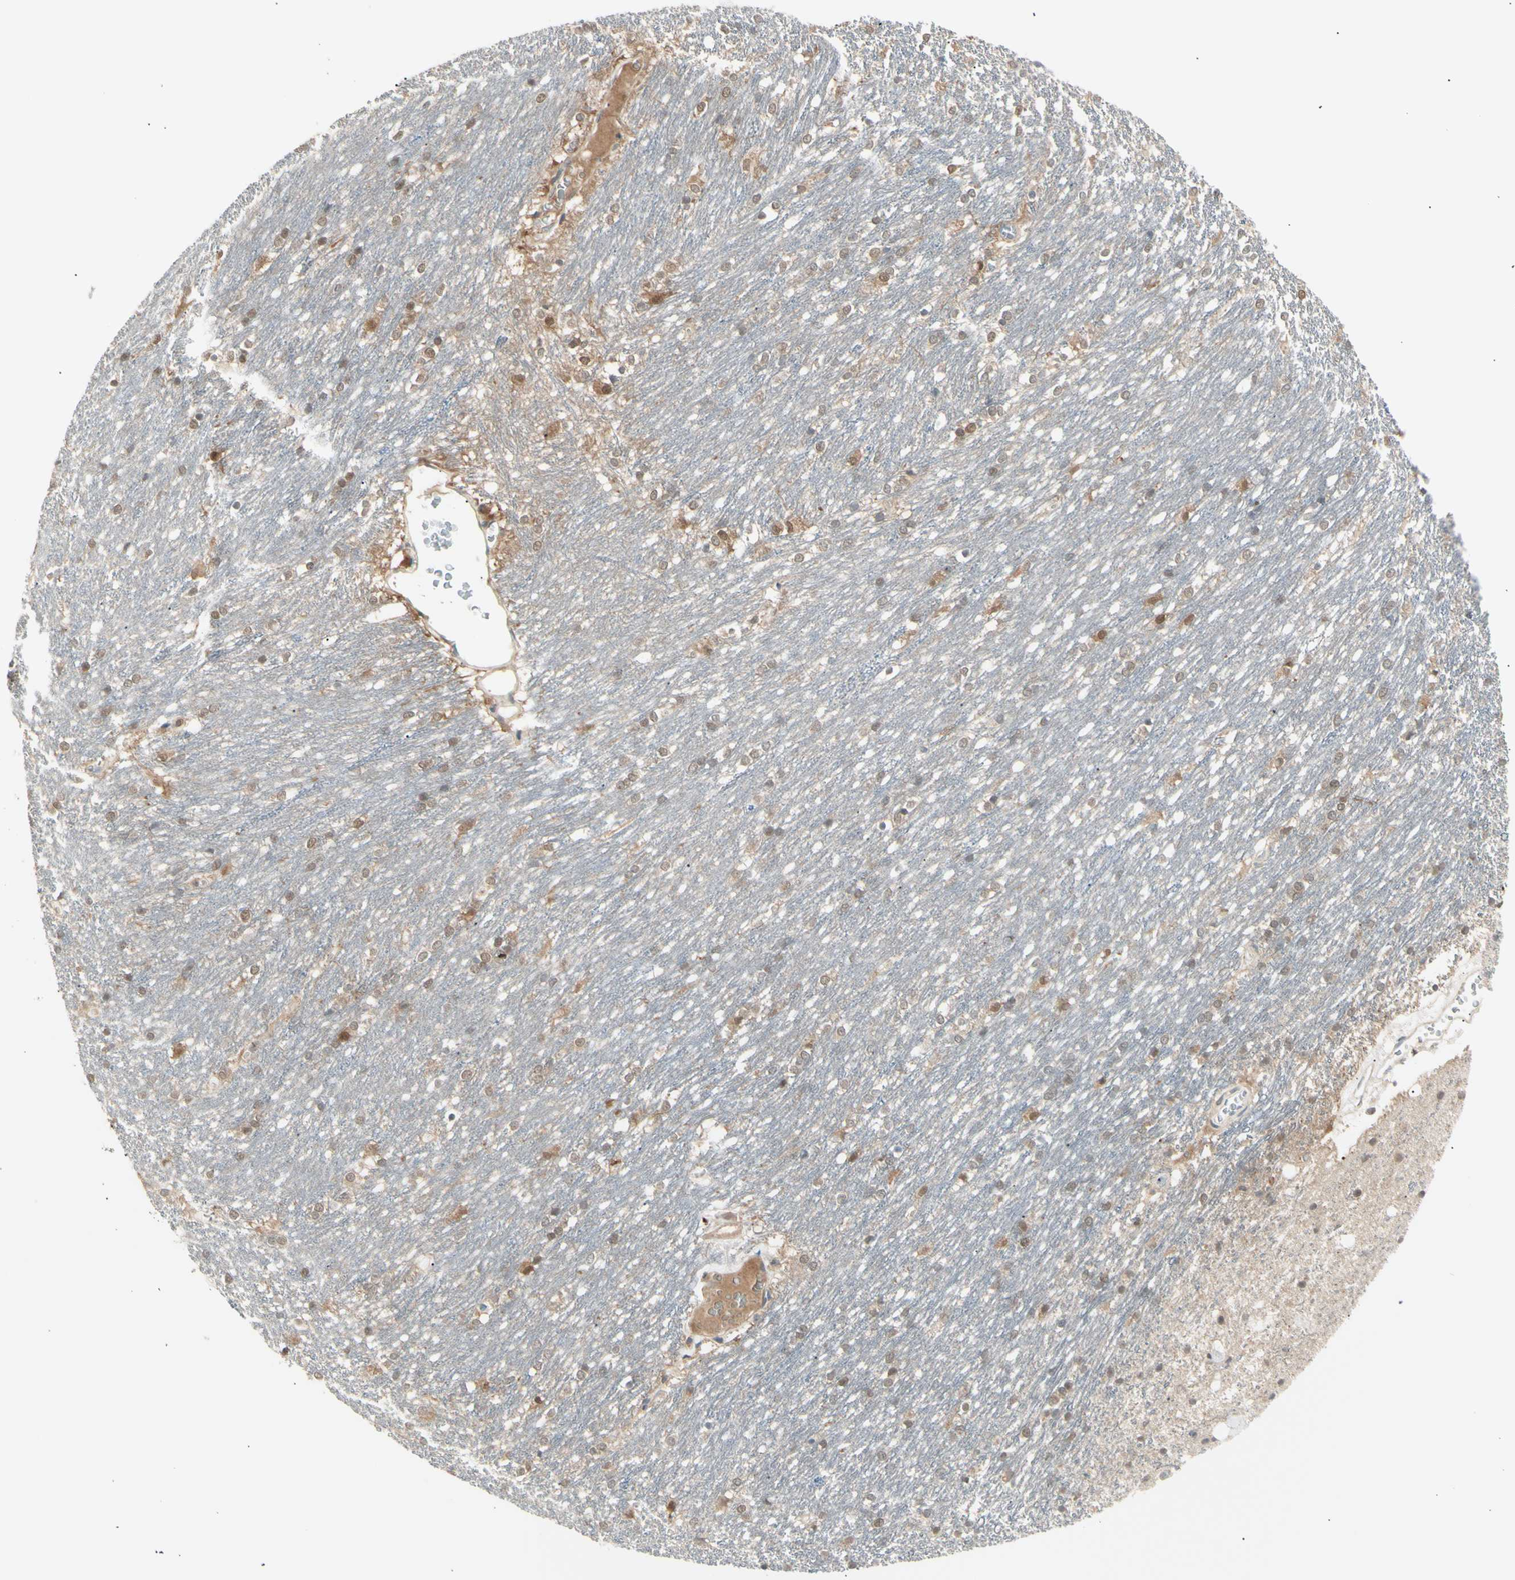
{"staining": {"intensity": "moderate", "quantity": "<25%", "location": "cytoplasmic/membranous,nuclear"}, "tissue": "caudate", "cell_type": "Glial cells", "image_type": "normal", "snomed": [{"axis": "morphology", "description": "Normal tissue, NOS"}, {"axis": "topography", "description": "Lateral ventricle wall"}], "caption": "Protein staining shows moderate cytoplasmic/membranous,nuclear positivity in about <25% of glial cells in unremarkable caudate.", "gene": "LHPP", "patient": {"sex": "female", "age": 19}}